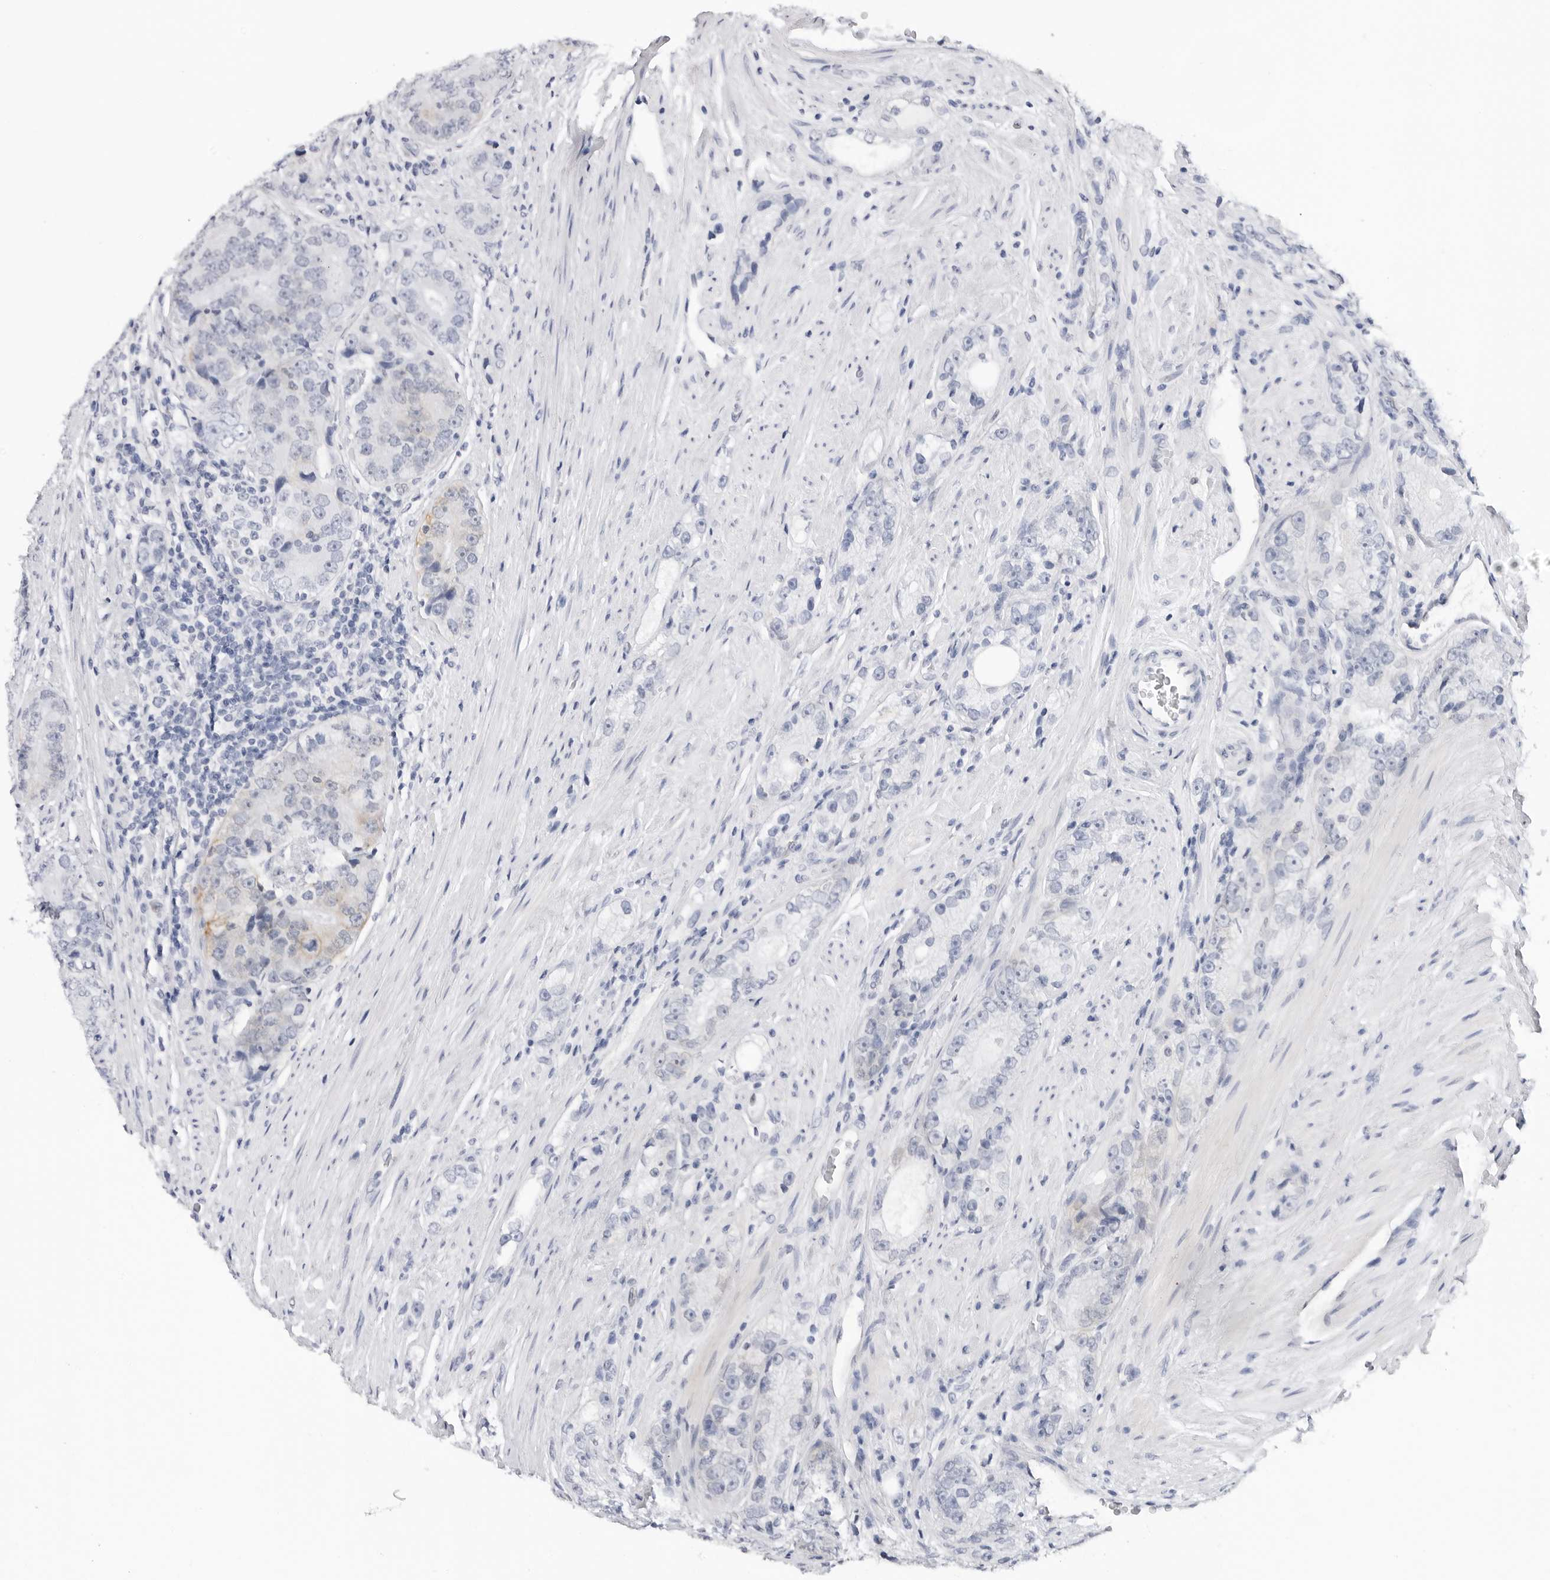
{"staining": {"intensity": "negative", "quantity": "none", "location": "none"}, "tissue": "prostate cancer", "cell_type": "Tumor cells", "image_type": "cancer", "snomed": [{"axis": "morphology", "description": "Adenocarcinoma, High grade"}, {"axis": "topography", "description": "Prostate"}], "caption": "Human adenocarcinoma (high-grade) (prostate) stained for a protein using IHC displays no positivity in tumor cells.", "gene": "SLC19A1", "patient": {"sex": "male", "age": 56}}